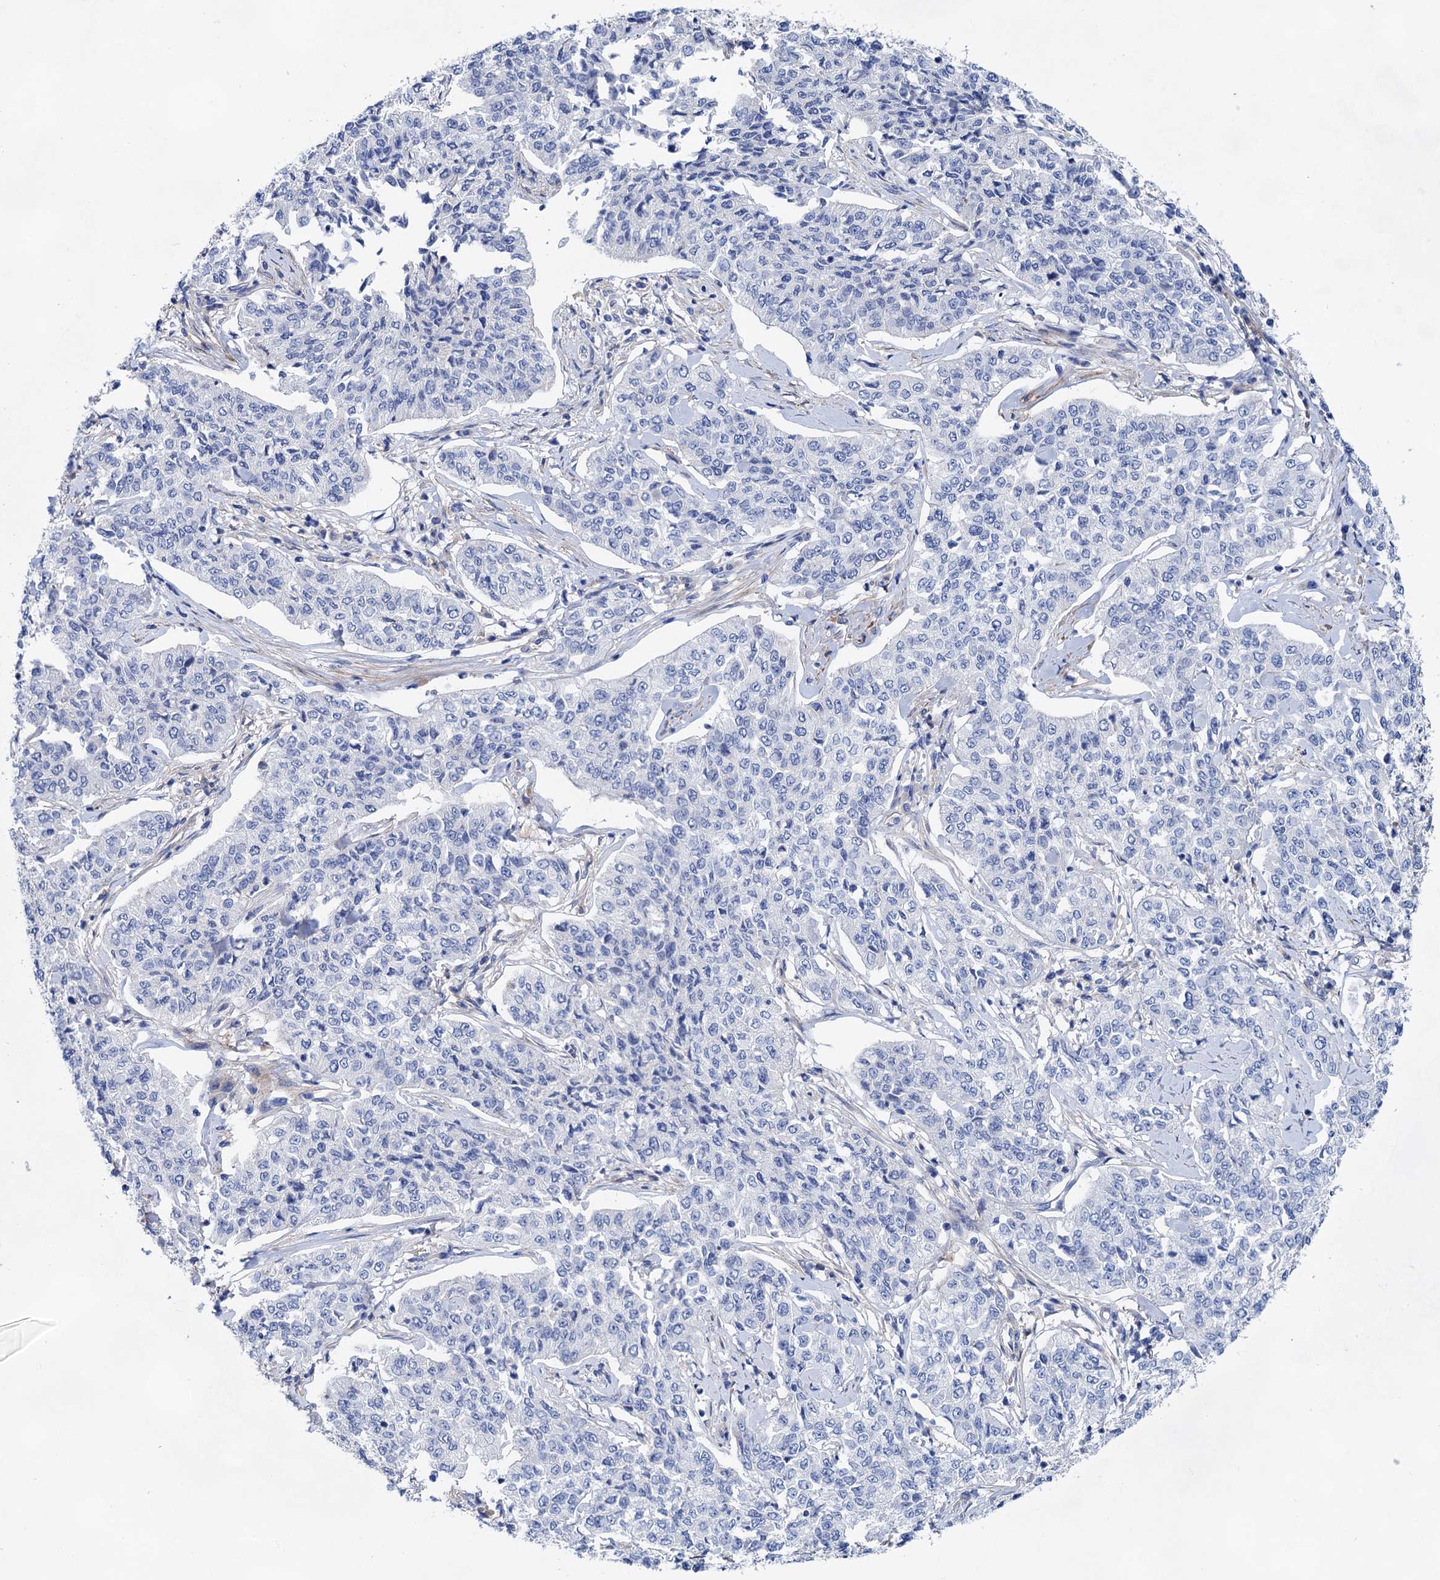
{"staining": {"intensity": "negative", "quantity": "none", "location": "none"}, "tissue": "cervical cancer", "cell_type": "Tumor cells", "image_type": "cancer", "snomed": [{"axis": "morphology", "description": "Squamous cell carcinoma, NOS"}, {"axis": "topography", "description": "Cervix"}], "caption": "A high-resolution photomicrograph shows immunohistochemistry staining of cervical cancer (squamous cell carcinoma), which exhibits no significant staining in tumor cells.", "gene": "GPR155", "patient": {"sex": "female", "age": 35}}